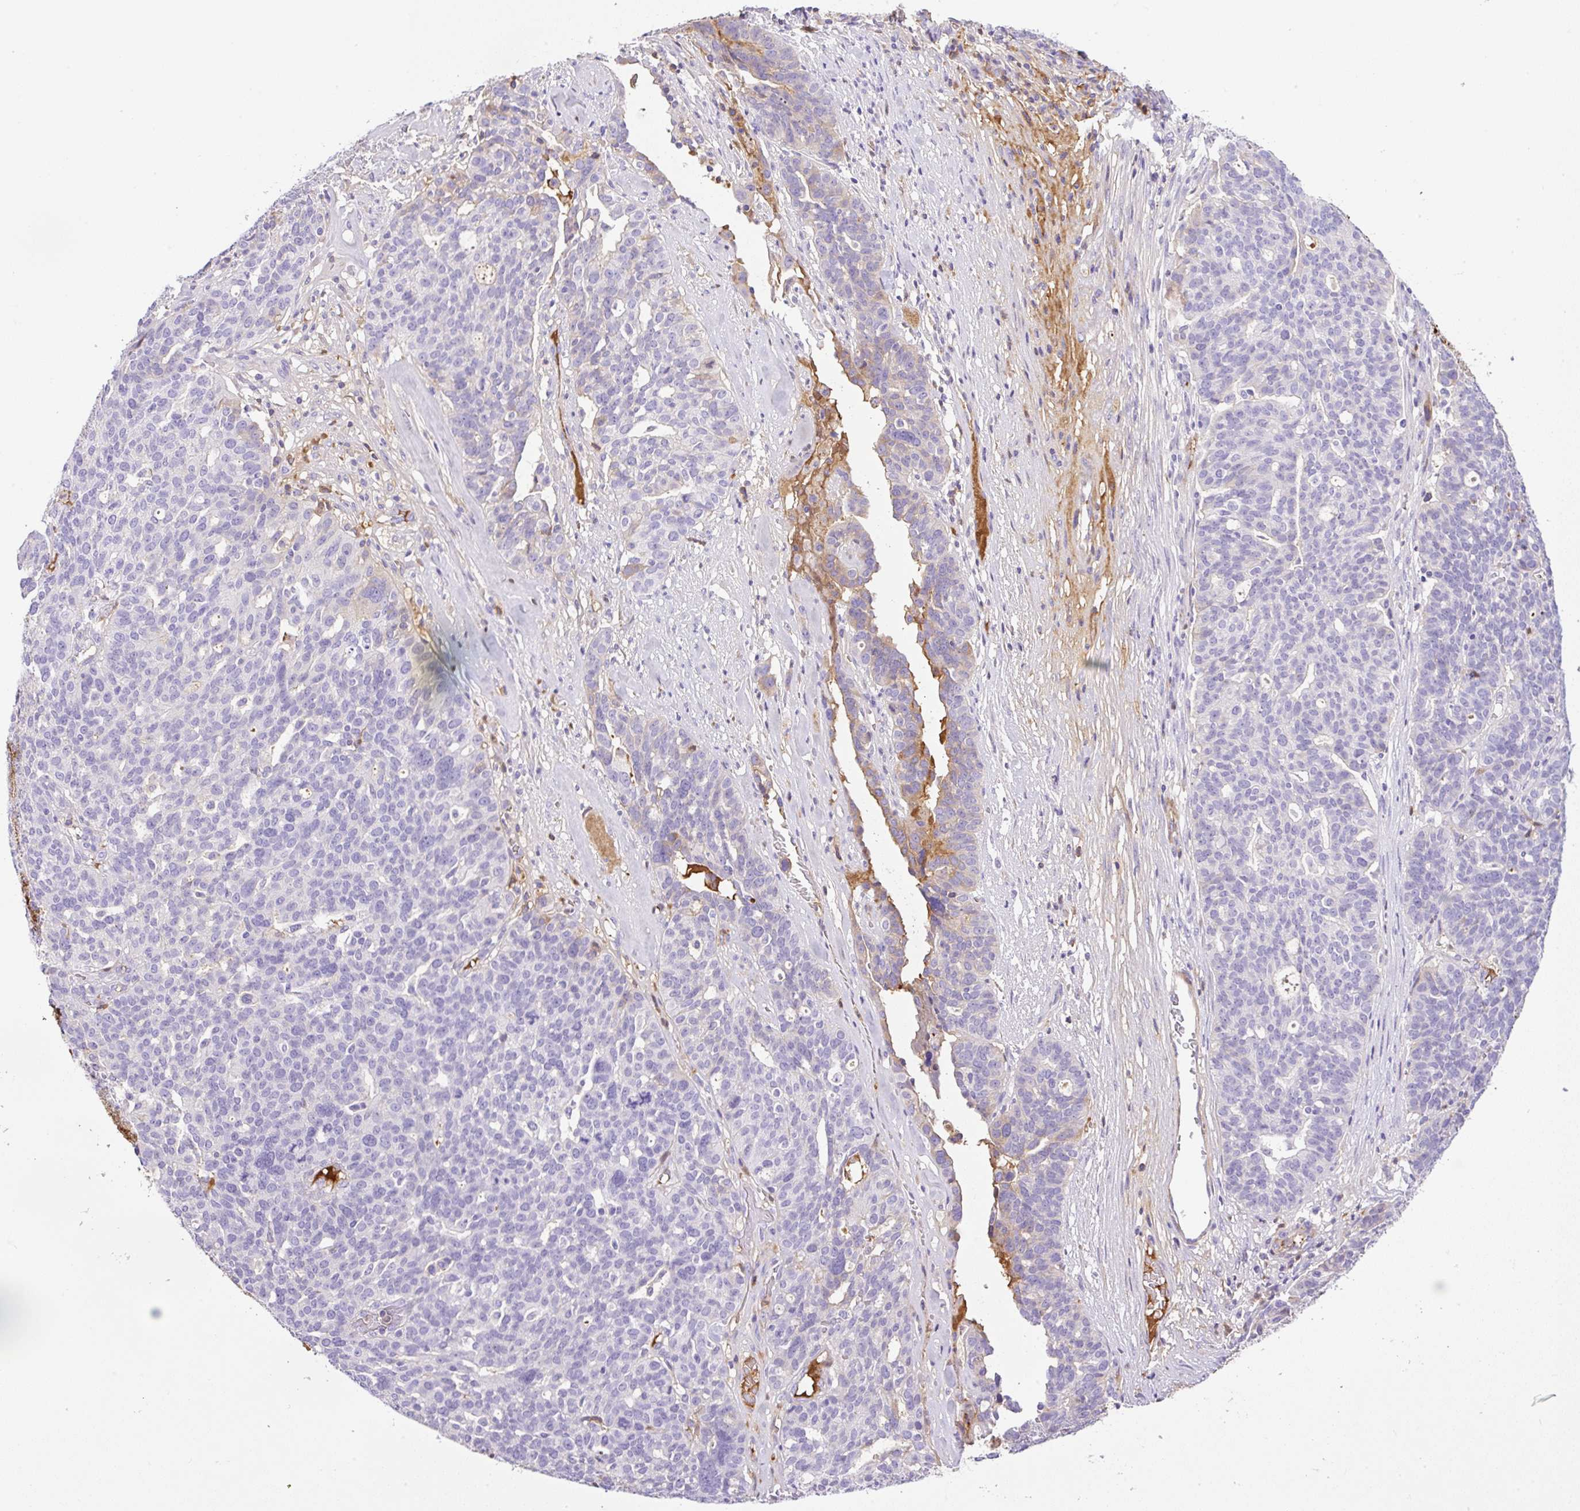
{"staining": {"intensity": "negative", "quantity": "none", "location": "none"}, "tissue": "ovarian cancer", "cell_type": "Tumor cells", "image_type": "cancer", "snomed": [{"axis": "morphology", "description": "Cystadenocarcinoma, serous, NOS"}, {"axis": "topography", "description": "Ovary"}], "caption": "Ovarian cancer (serous cystadenocarcinoma) stained for a protein using immunohistochemistry displays no expression tumor cells.", "gene": "TDRD15", "patient": {"sex": "female", "age": 59}}